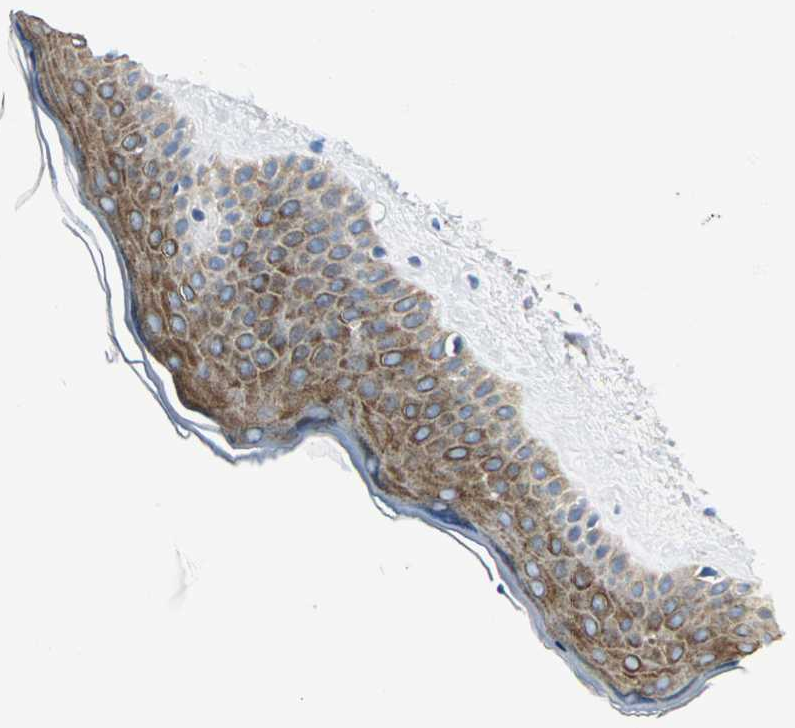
{"staining": {"intensity": "negative", "quantity": "none", "location": "none"}, "tissue": "skin", "cell_type": "Fibroblasts", "image_type": "normal", "snomed": [{"axis": "morphology", "description": "Normal tissue, NOS"}, {"axis": "topography", "description": "Skin"}], "caption": "This is a histopathology image of immunohistochemistry (IHC) staining of normal skin, which shows no expression in fibroblasts. (DAB immunohistochemistry with hematoxylin counter stain).", "gene": "B3GNT2", "patient": {"sex": "female", "age": 19}}